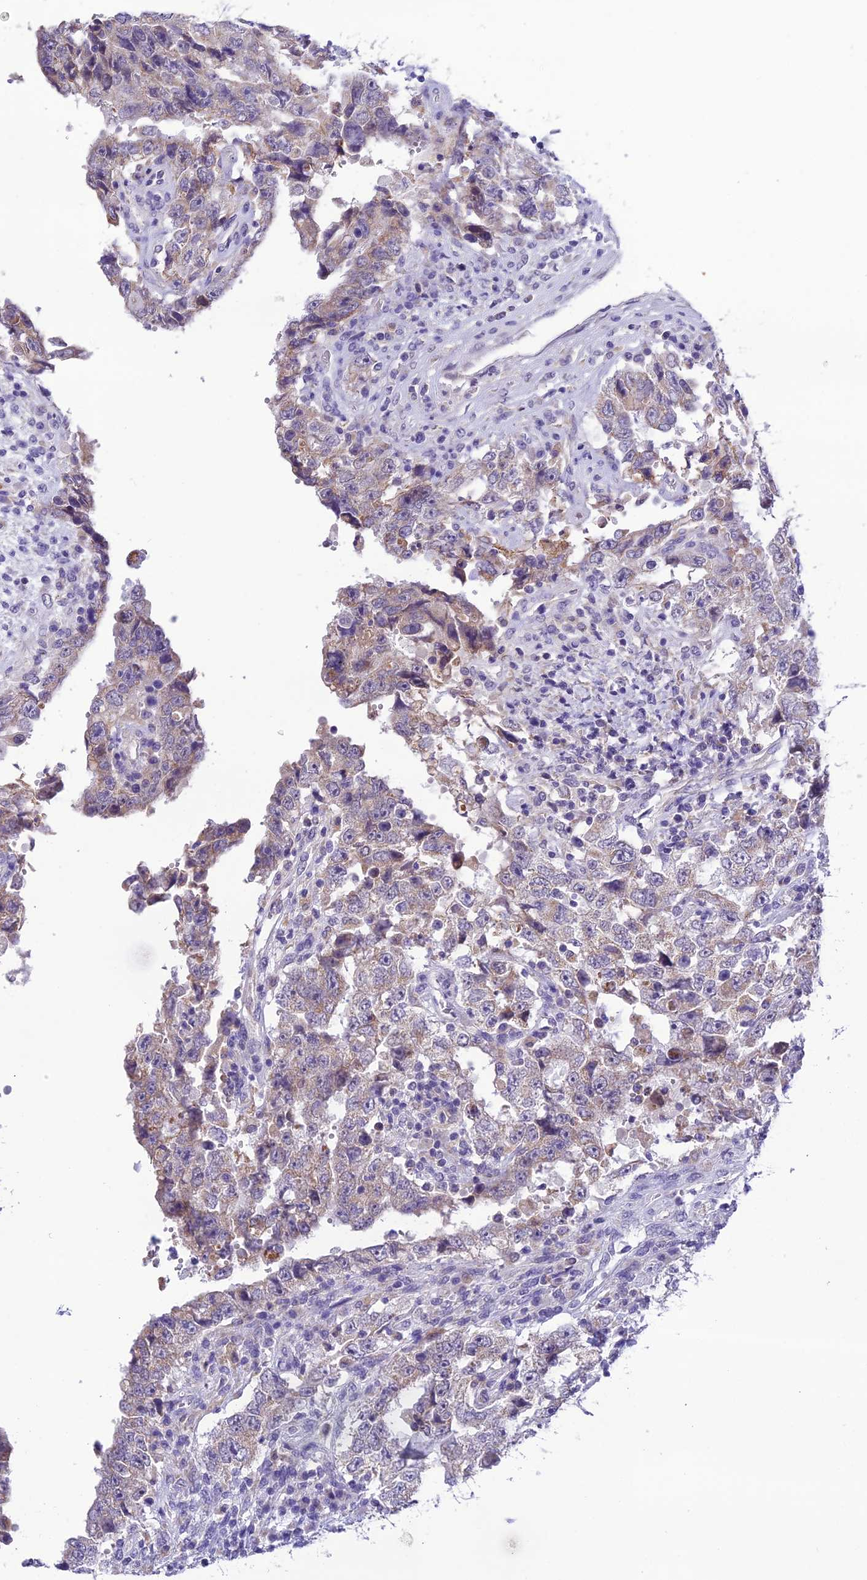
{"staining": {"intensity": "weak", "quantity": "25%-75%", "location": "cytoplasmic/membranous"}, "tissue": "testis cancer", "cell_type": "Tumor cells", "image_type": "cancer", "snomed": [{"axis": "morphology", "description": "Carcinoma, Embryonal, NOS"}, {"axis": "topography", "description": "Testis"}], "caption": "The immunohistochemical stain shows weak cytoplasmic/membranous positivity in tumor cells of testis embryonal carcinoma tissue.", "gene": "MIIP", "patient": {"sex": "male", "age": 26}}